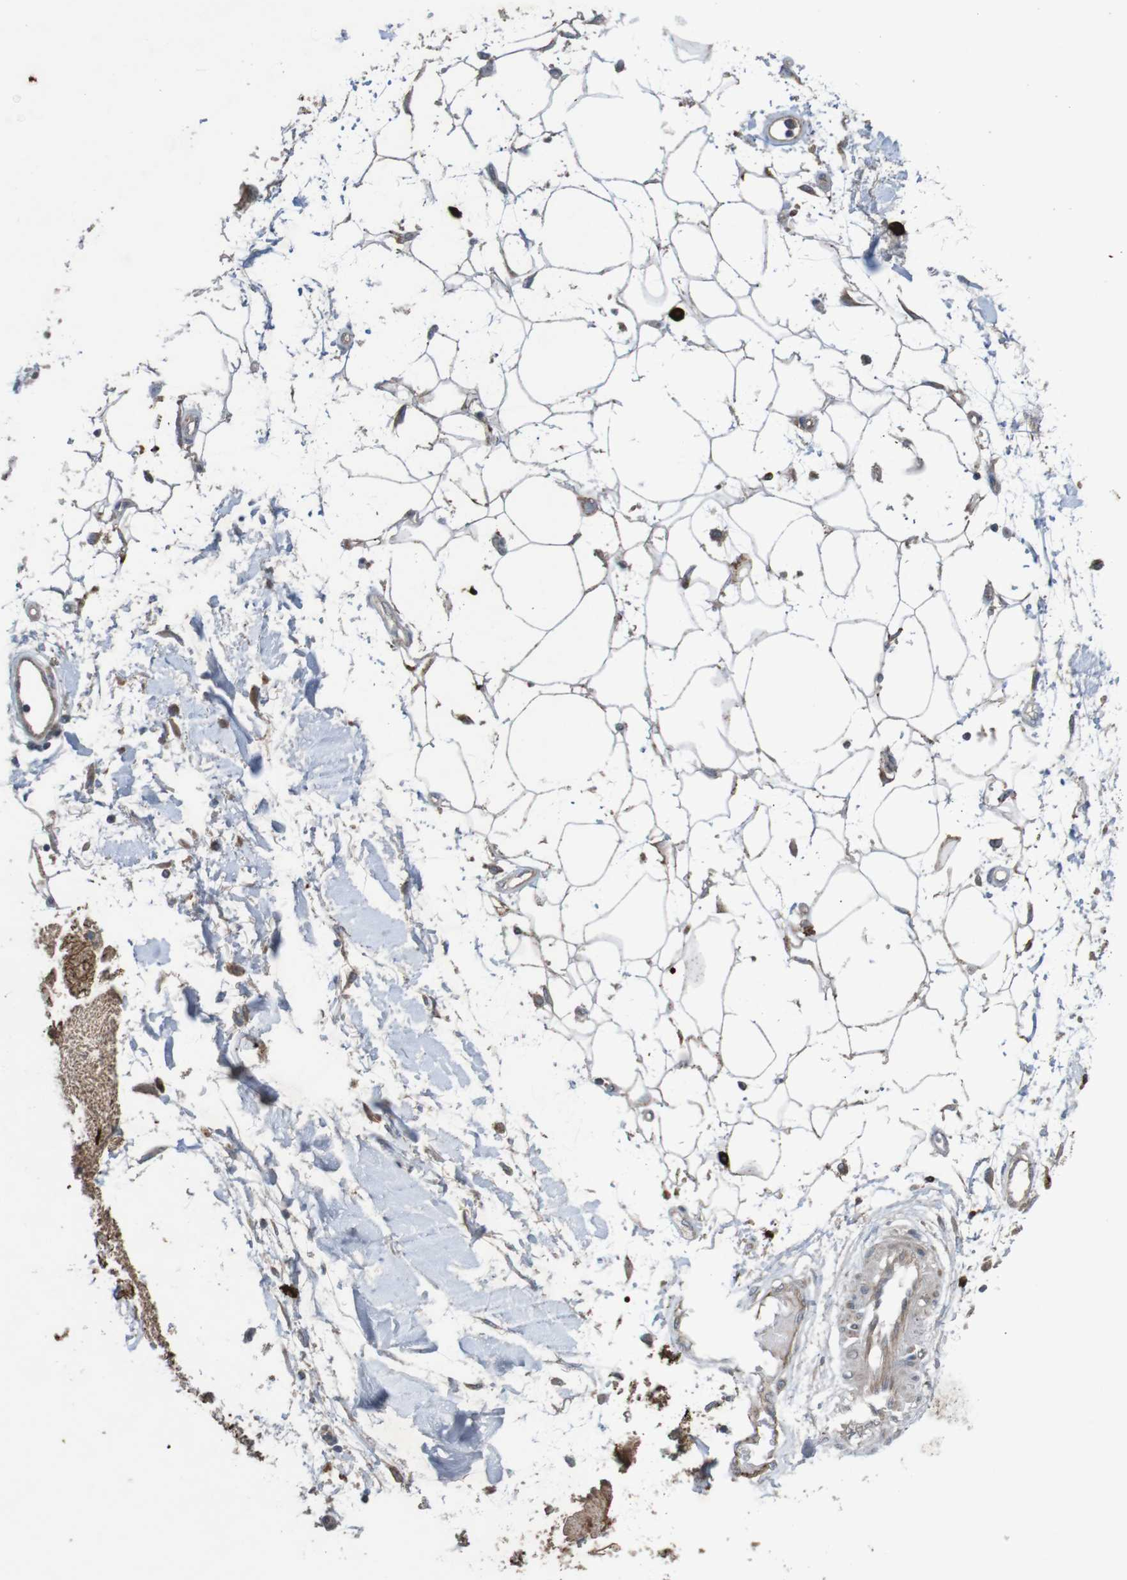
{"staining": {"intensity": "negative", "quantity": "none", "location": "none"}, "tissue": "adipose tissue", "cell_type": "Adipocytes", "image_type": "normal", "snomed": [{"axis": "morphology", "description": "Squamous cell carcinoma, NOS"}, {"axis": "topography", "description": "Skin"}], "caption": "Immunohistochemistry histopathology image of unremarkable adipose tissue: adipose tissue stained with DAB shows no significant protein expression in adipocytes.", "gene": "B3GAT2", "patient": {"sex": "male", "age": 83}}